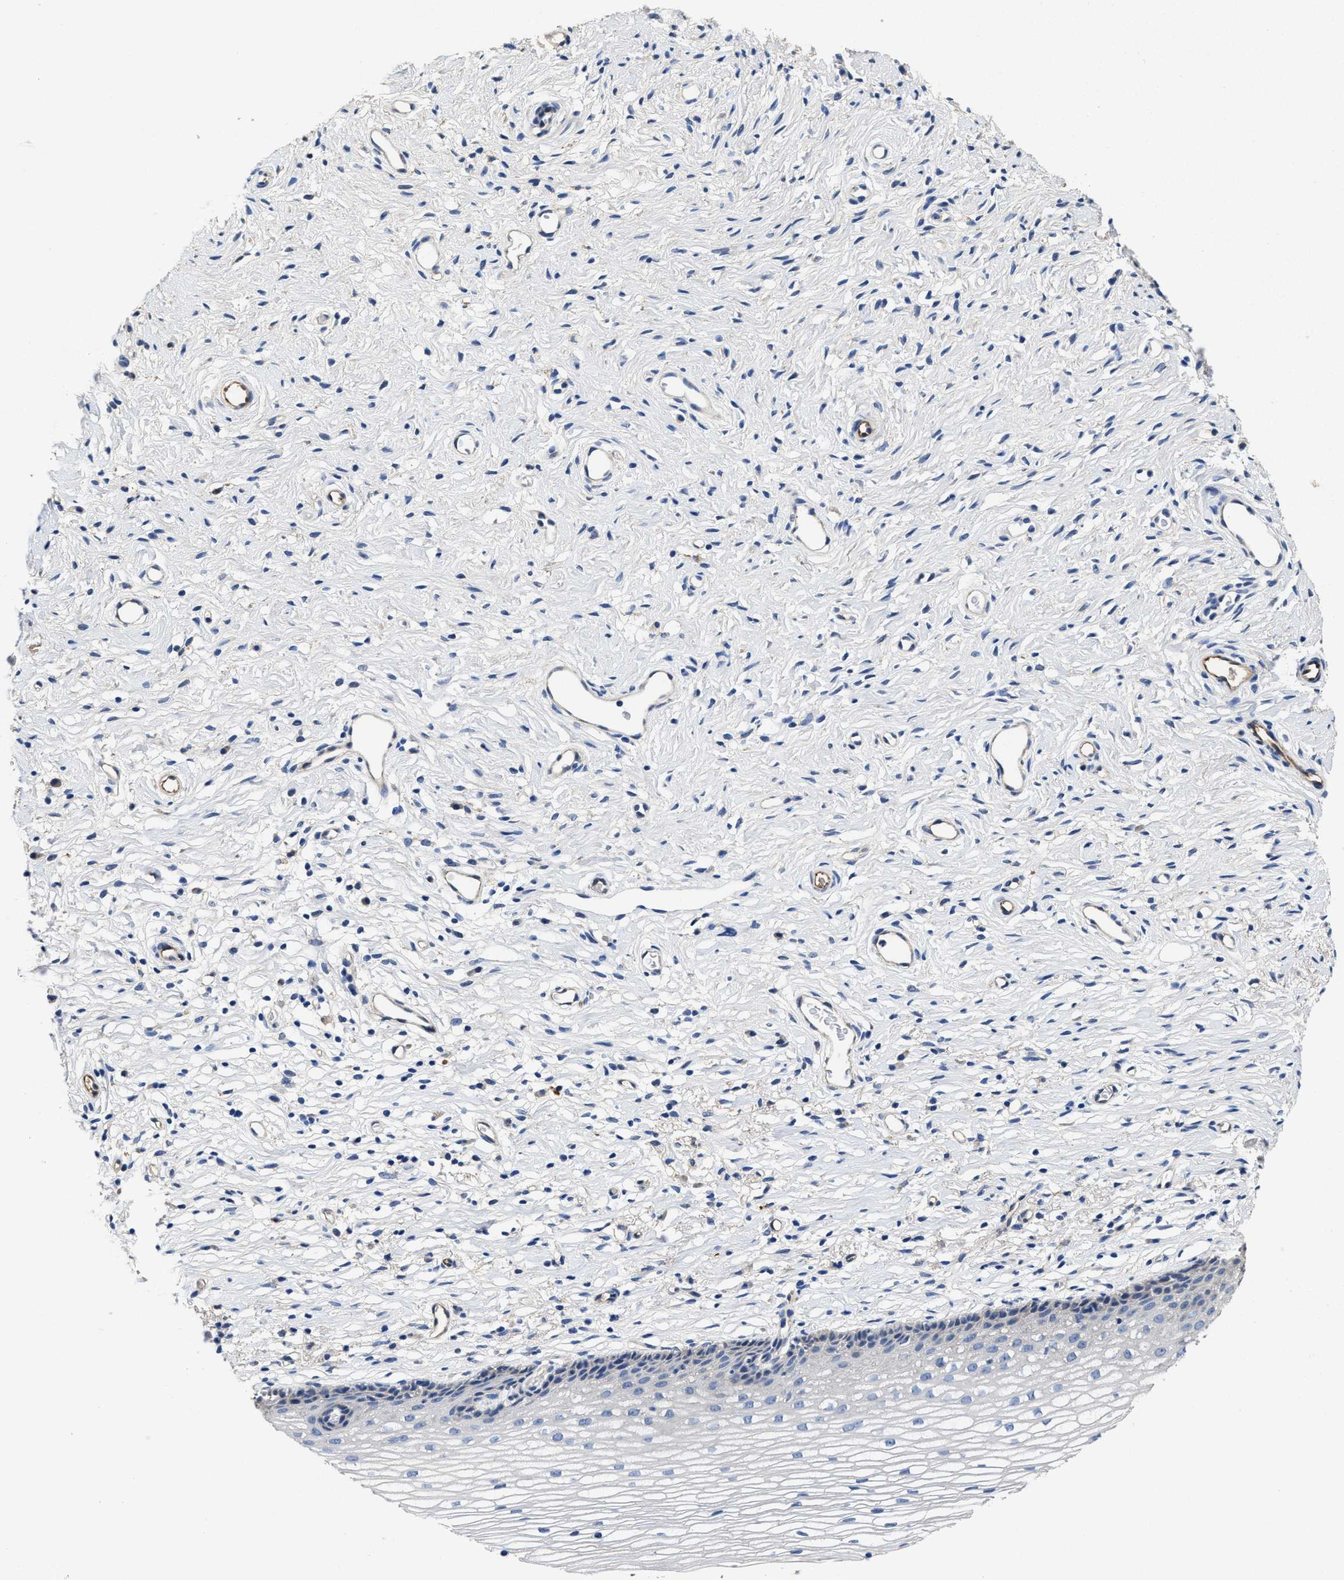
{"staining": {"intensity": "negative", "quantity": "none", "location": "none"}, "tissue": "cervix", "cell_type": "Glandular cells", "image_type": "normal", "snomed": [{"axis": "morphology", "description": "Normal tissue, NOS"}, {"axis": "topography", "description": "Cervix"}], "caption": "A photomicrograph of human cervix is negative for staining in glandular cells. (DAB (3,3'-diaminobenzidine) immunohistochemistry (IHC), high magnification).", "gene": "PEG10", "patient": {"sex": "female", "age": 77}}